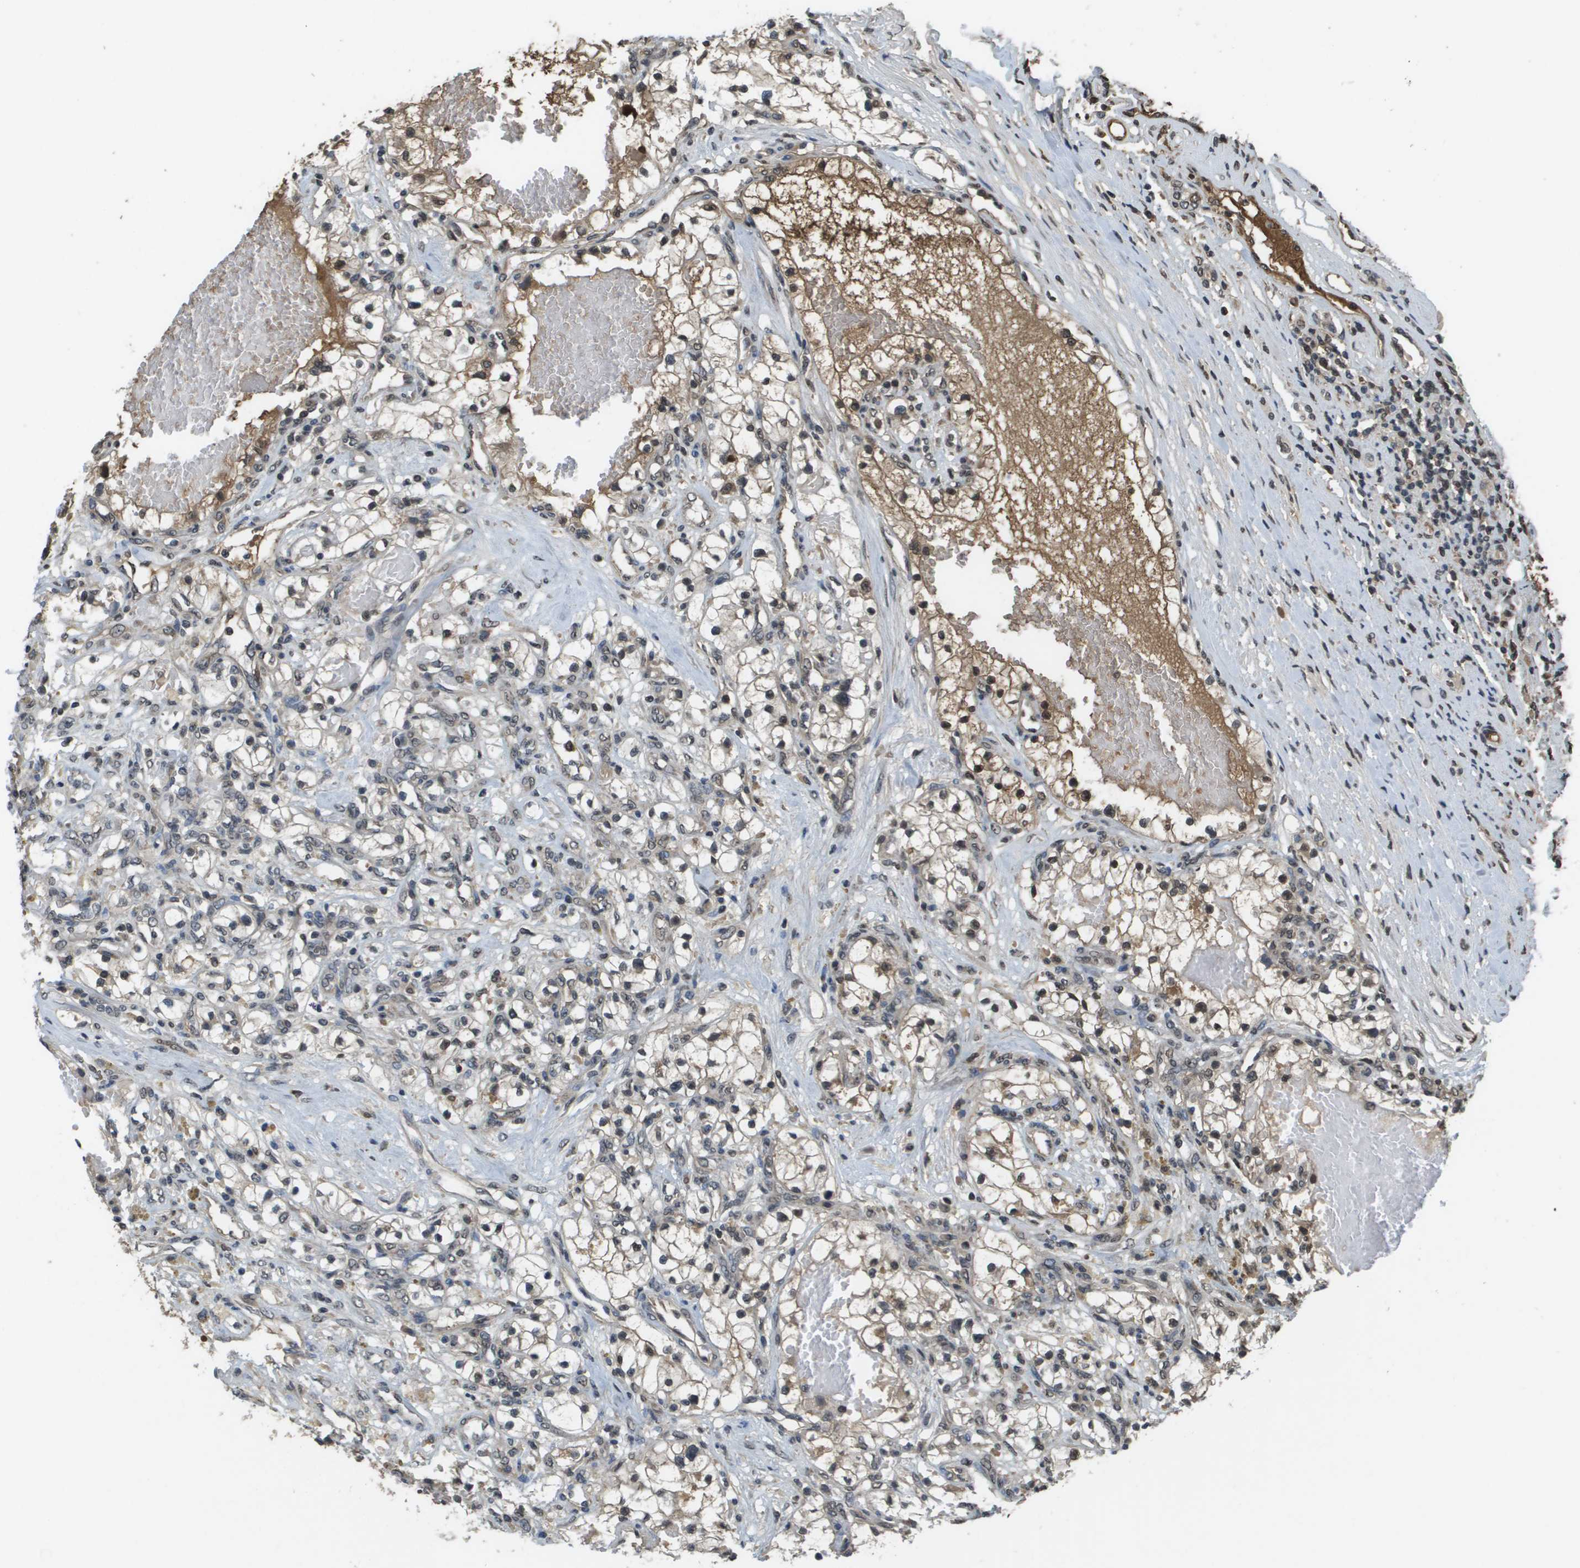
{"staining": {"intensity": "moderate", "quantity": "<25%", "location": "cytoplasmic/membranous,nuclear"}, "tissue": "renal cancer", "cell_type": "Tumor cells", "image_type": "cancer", "snomed": [{"axis": "morphology", "description": "Adenocarcinoma, NOS"}, {"axis": "topography", "description": "Kidney"}], "caption": "Moderate cytoplasmic/membranous and nuclear protein positivity is present in approximately <25% of tumor cells in renal cancer.", "gene": "NDRG2", "patient": {"sex": "male", "age": 68}}